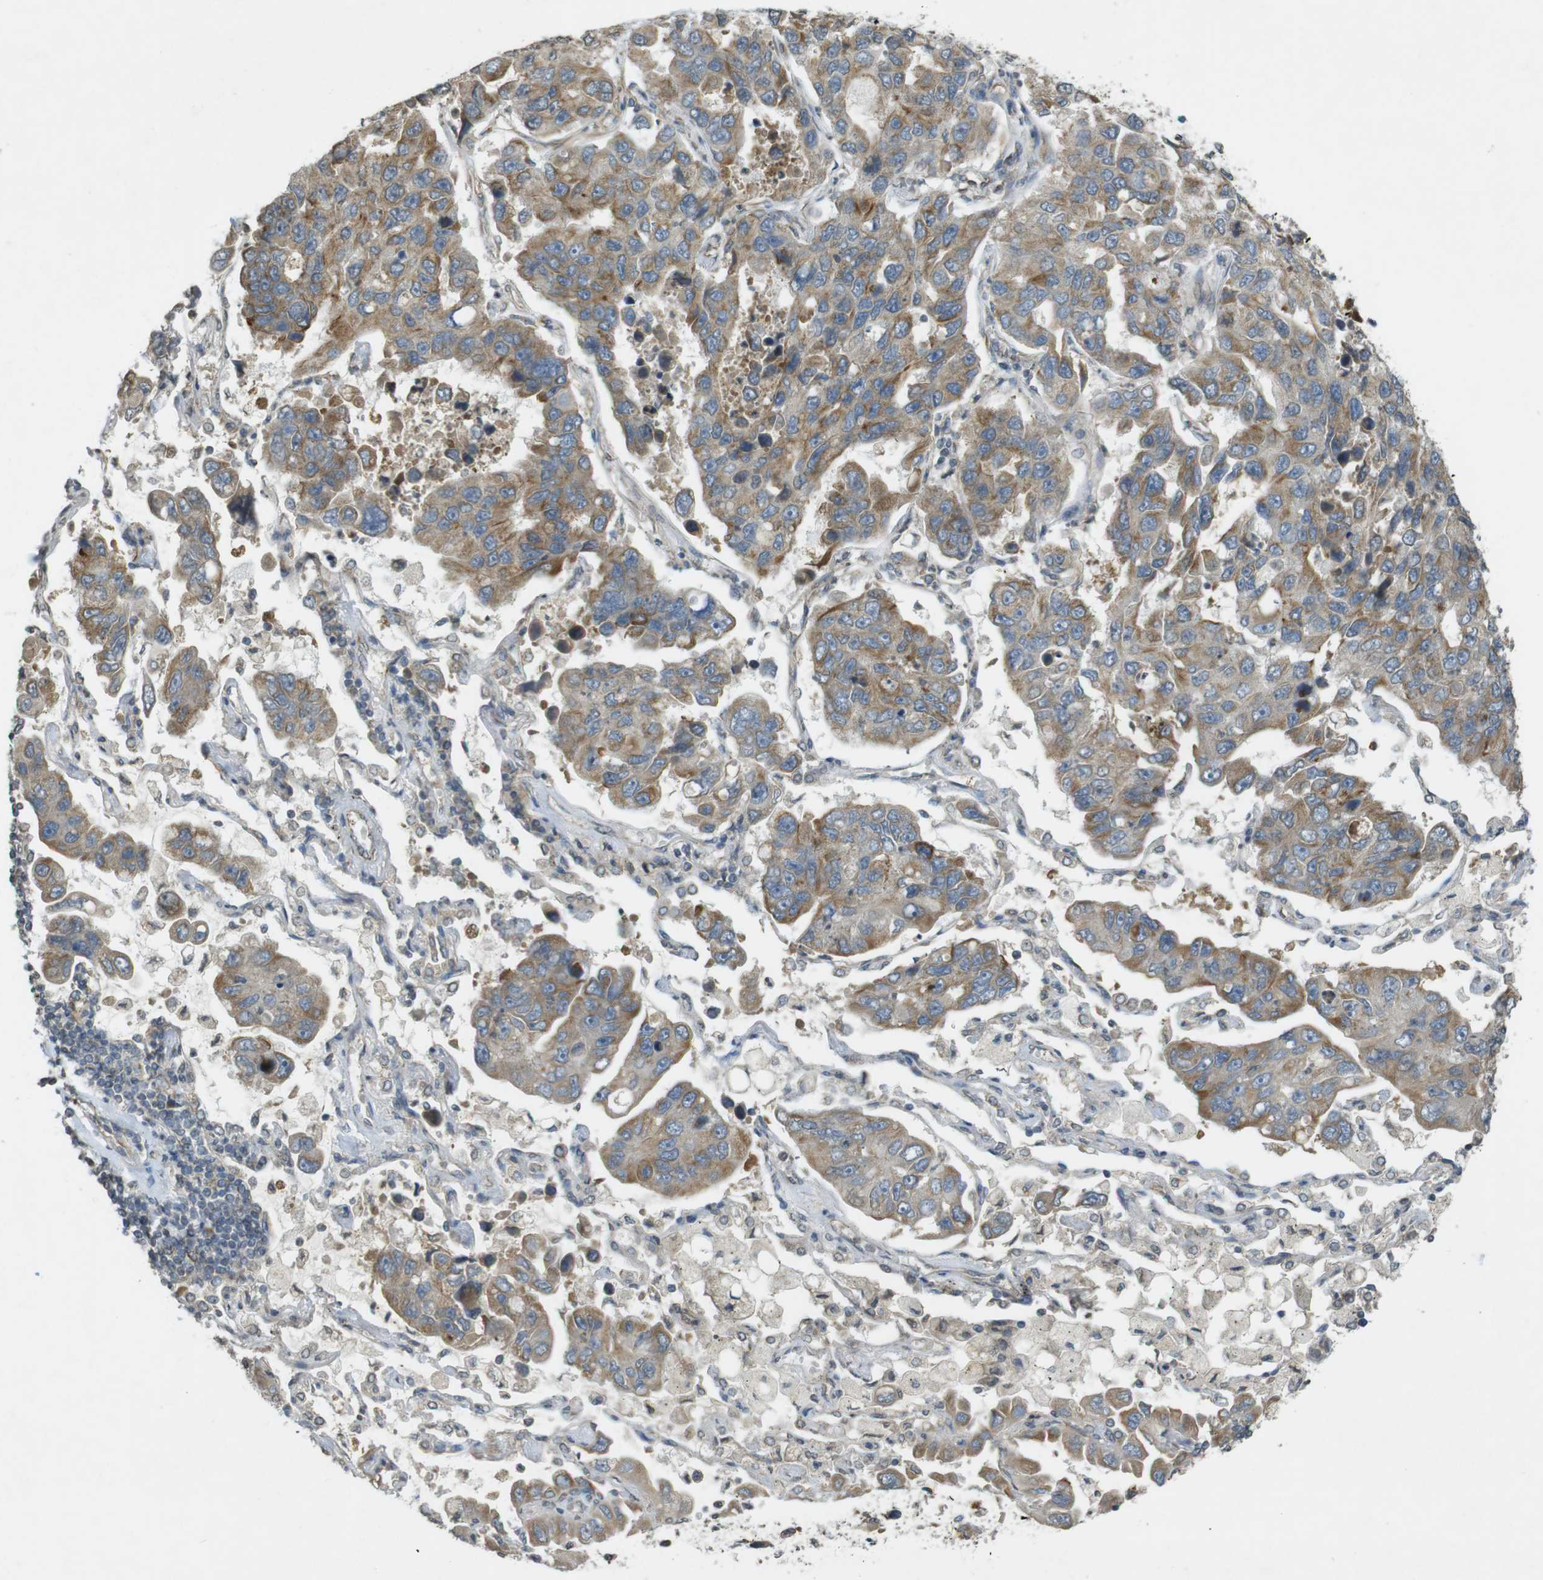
{"staining": {"intensity": "moderate", "quantity": ">75%", "location": "cytoplasmic/membranous"}, "tissue": "lung cancer", "cell_type": "Tumor cells", "image_type": "cancer", "snomed": [{"axis": "morphology", "description": "Adenocarcinoma, NOS"}, {"axis": "topography", "description": "Lung"}], "caption": "A high-resolution image shows IHC staining of adenocarcinoma (lung), which displays moderate cytoplasmic/membranous expression in approximately >75% of tumor cells.", "gene": "KIF5B", "patient": {"sex": "male", "age": 64}}